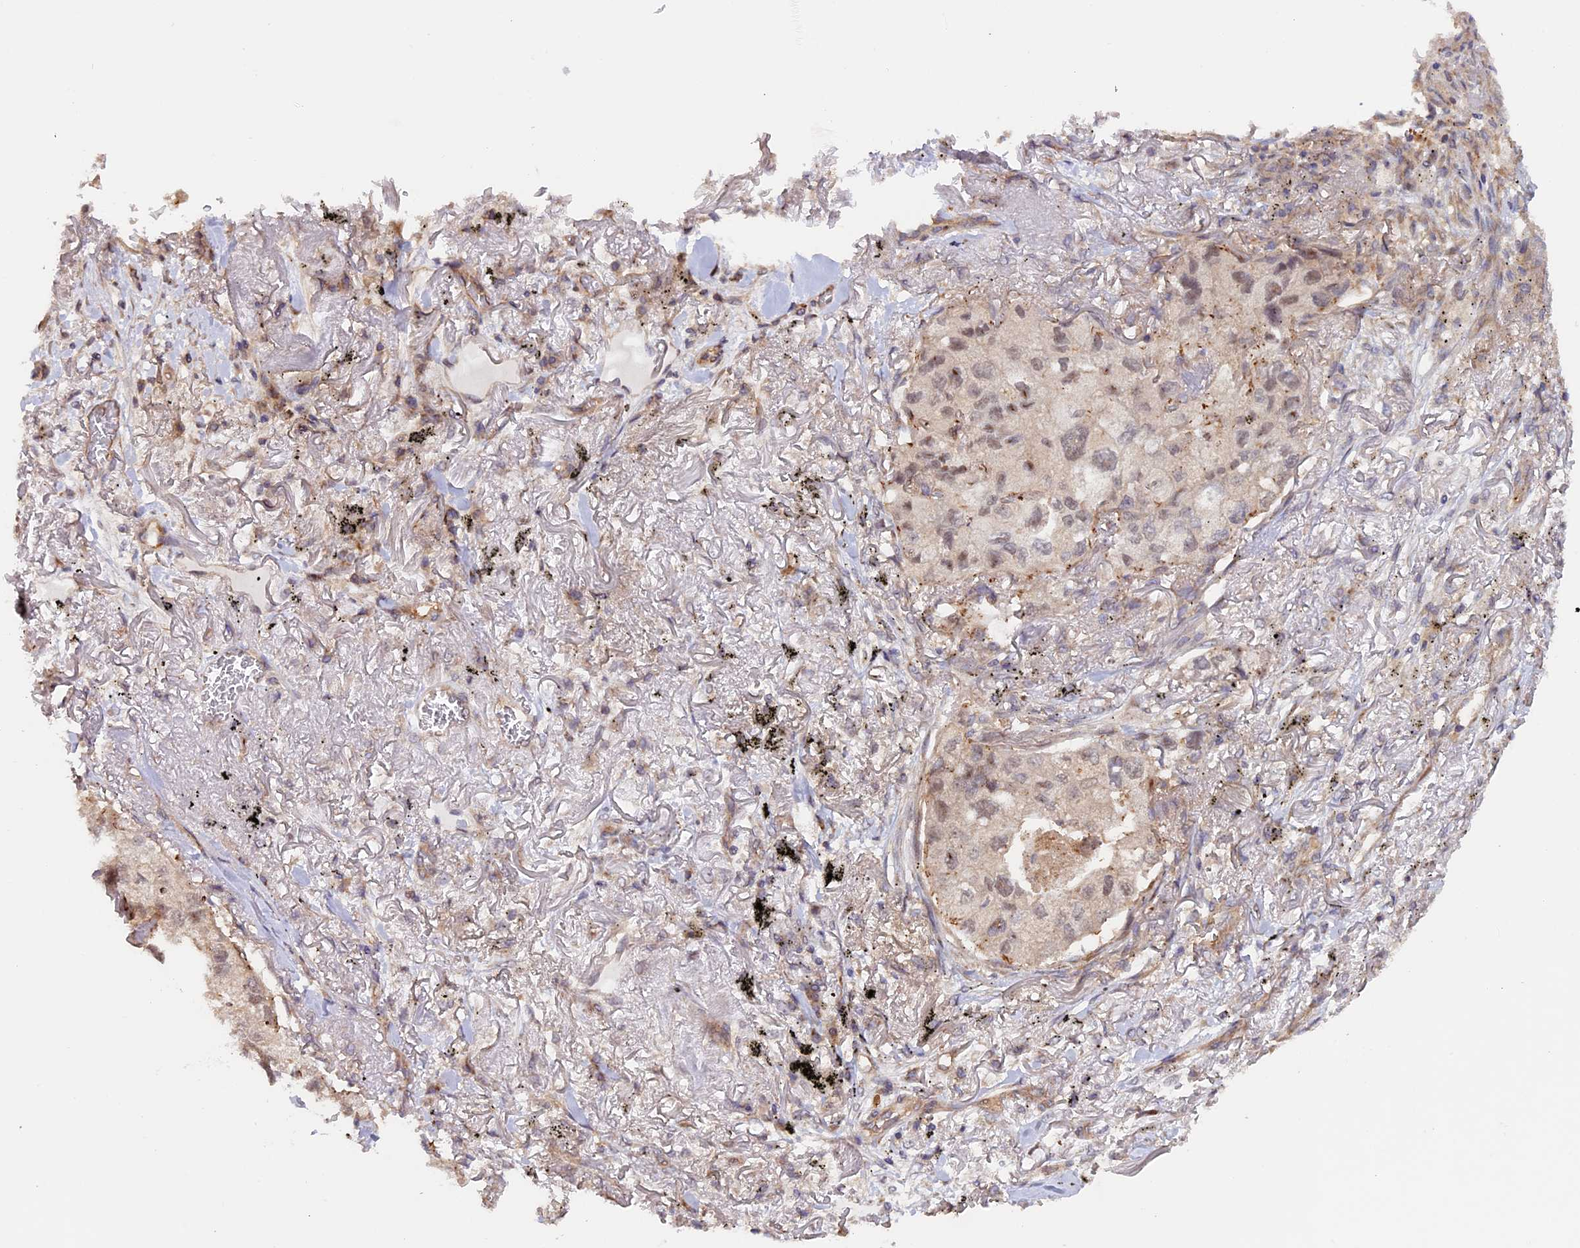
{"staining": {"intensity": "weak", "quantity": "25%-75%", "location": "nuclear"}, "tissue": "lung cancer", "cell_type": "Tumor cells", "image_type": "cancer", "snomed": [{"axis": "morphology", "description": "Adenocarcinoma, NOS"}, {"axis": "topography", "description": "Lung"}], "caption": "This photomicrograph reveals immunohistochemistry staining of human lung cancer, with low weak nuclear positivity in about 25%-75% of tumor cells.", "gene": "FERMT1", "patient": {"sex": "male", "age": 65}}